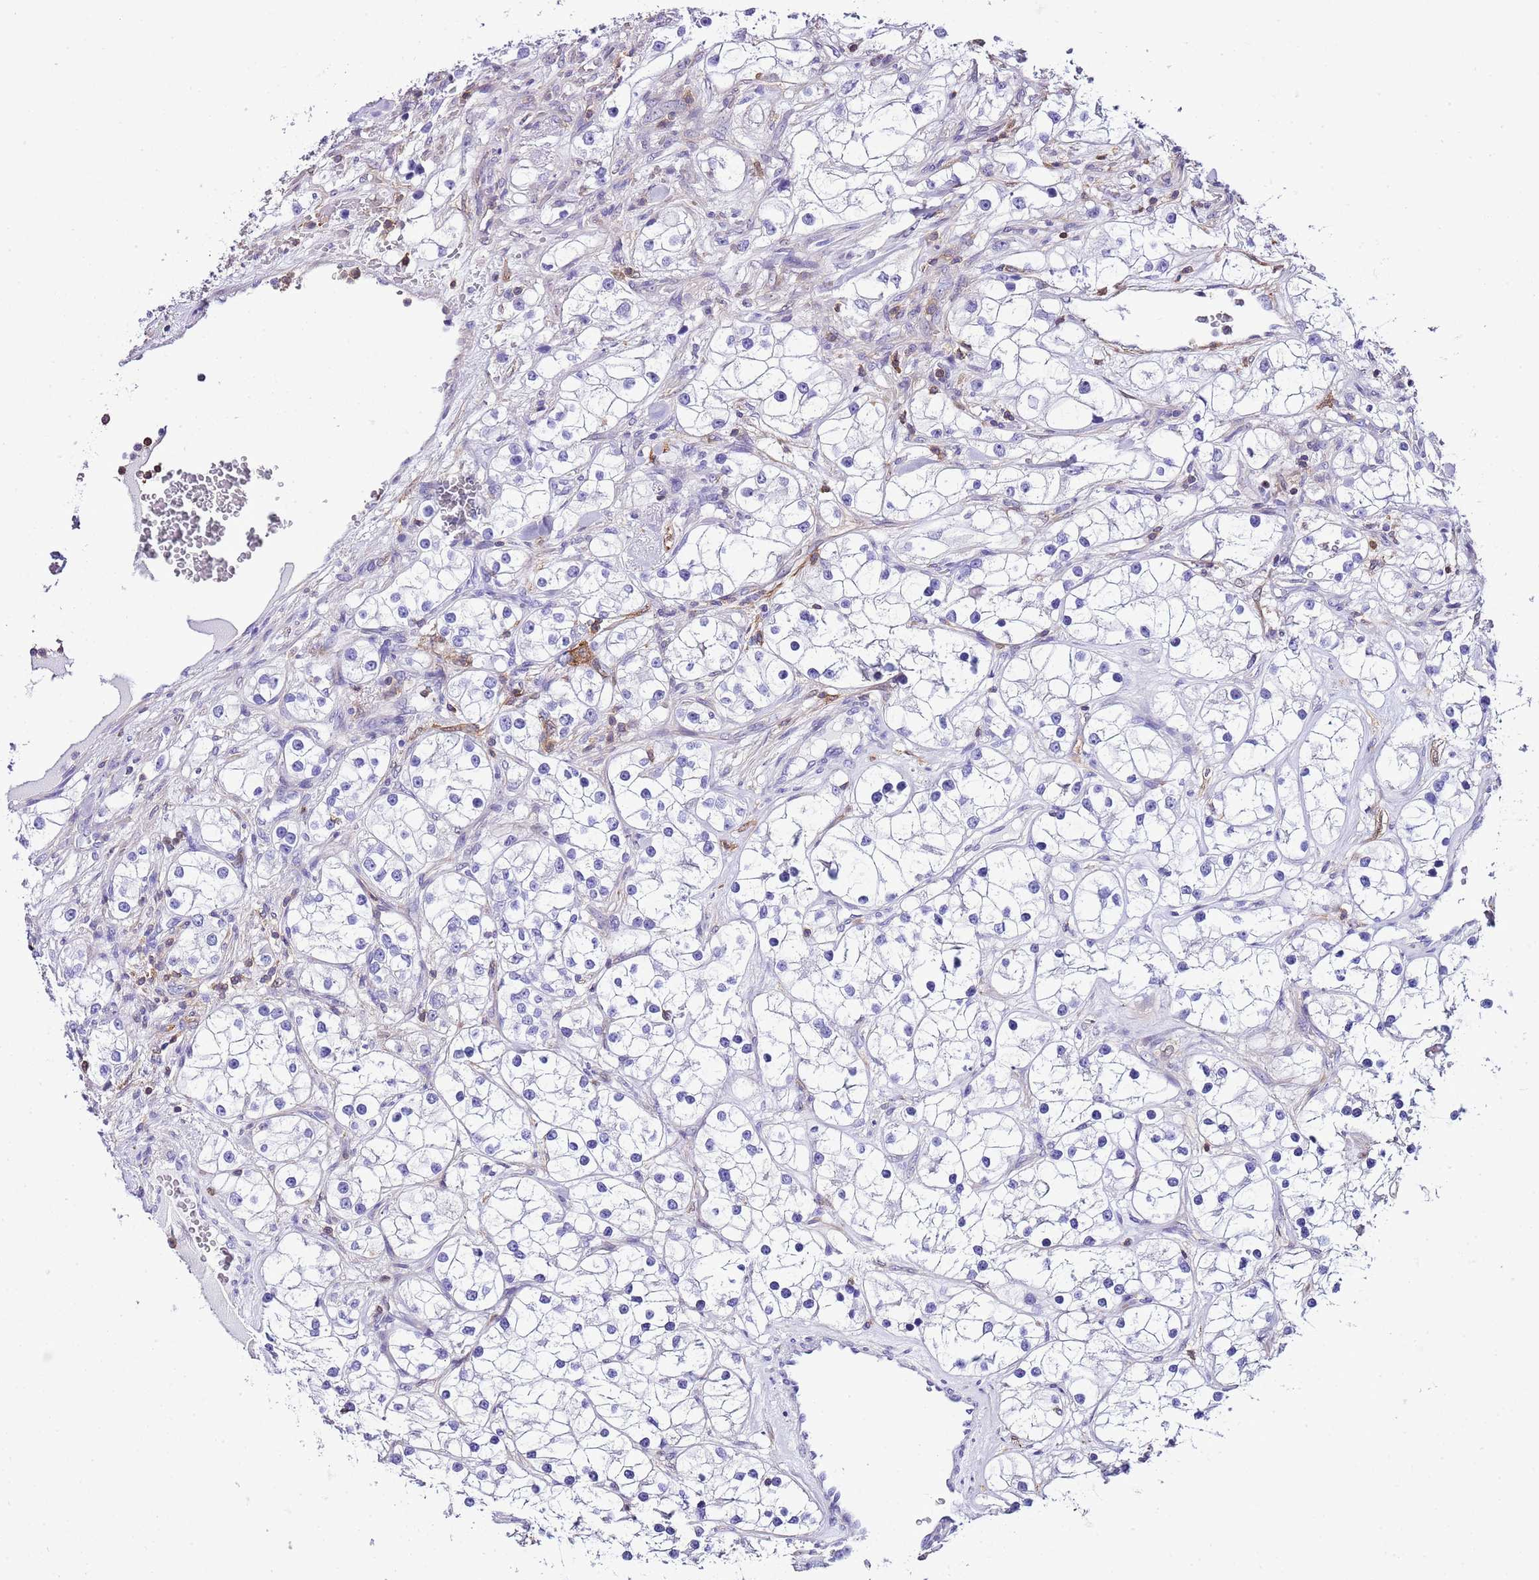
{"staining": {"intensity": "negative", "quantity": "none", "location": "none"}, "tissue": "renal cancer", "cell_type": "Tumor cells", "image_type": "cancer", "snomed": [{"axis": "morphology", "description": "Adenocarcinoma, NOS"}, {"axis": "topography", "description": "Kidney"}], "caption": "Immunohistochemistry of adenocarcinoma (renal) displays no staining in tumor cells. (DAB (3,3'-diaminobenzidine) immunohistochemistry with hematoxylin counter stain).", "gene": "CNN2", "patient": {"sex": "male", "age": 77}}